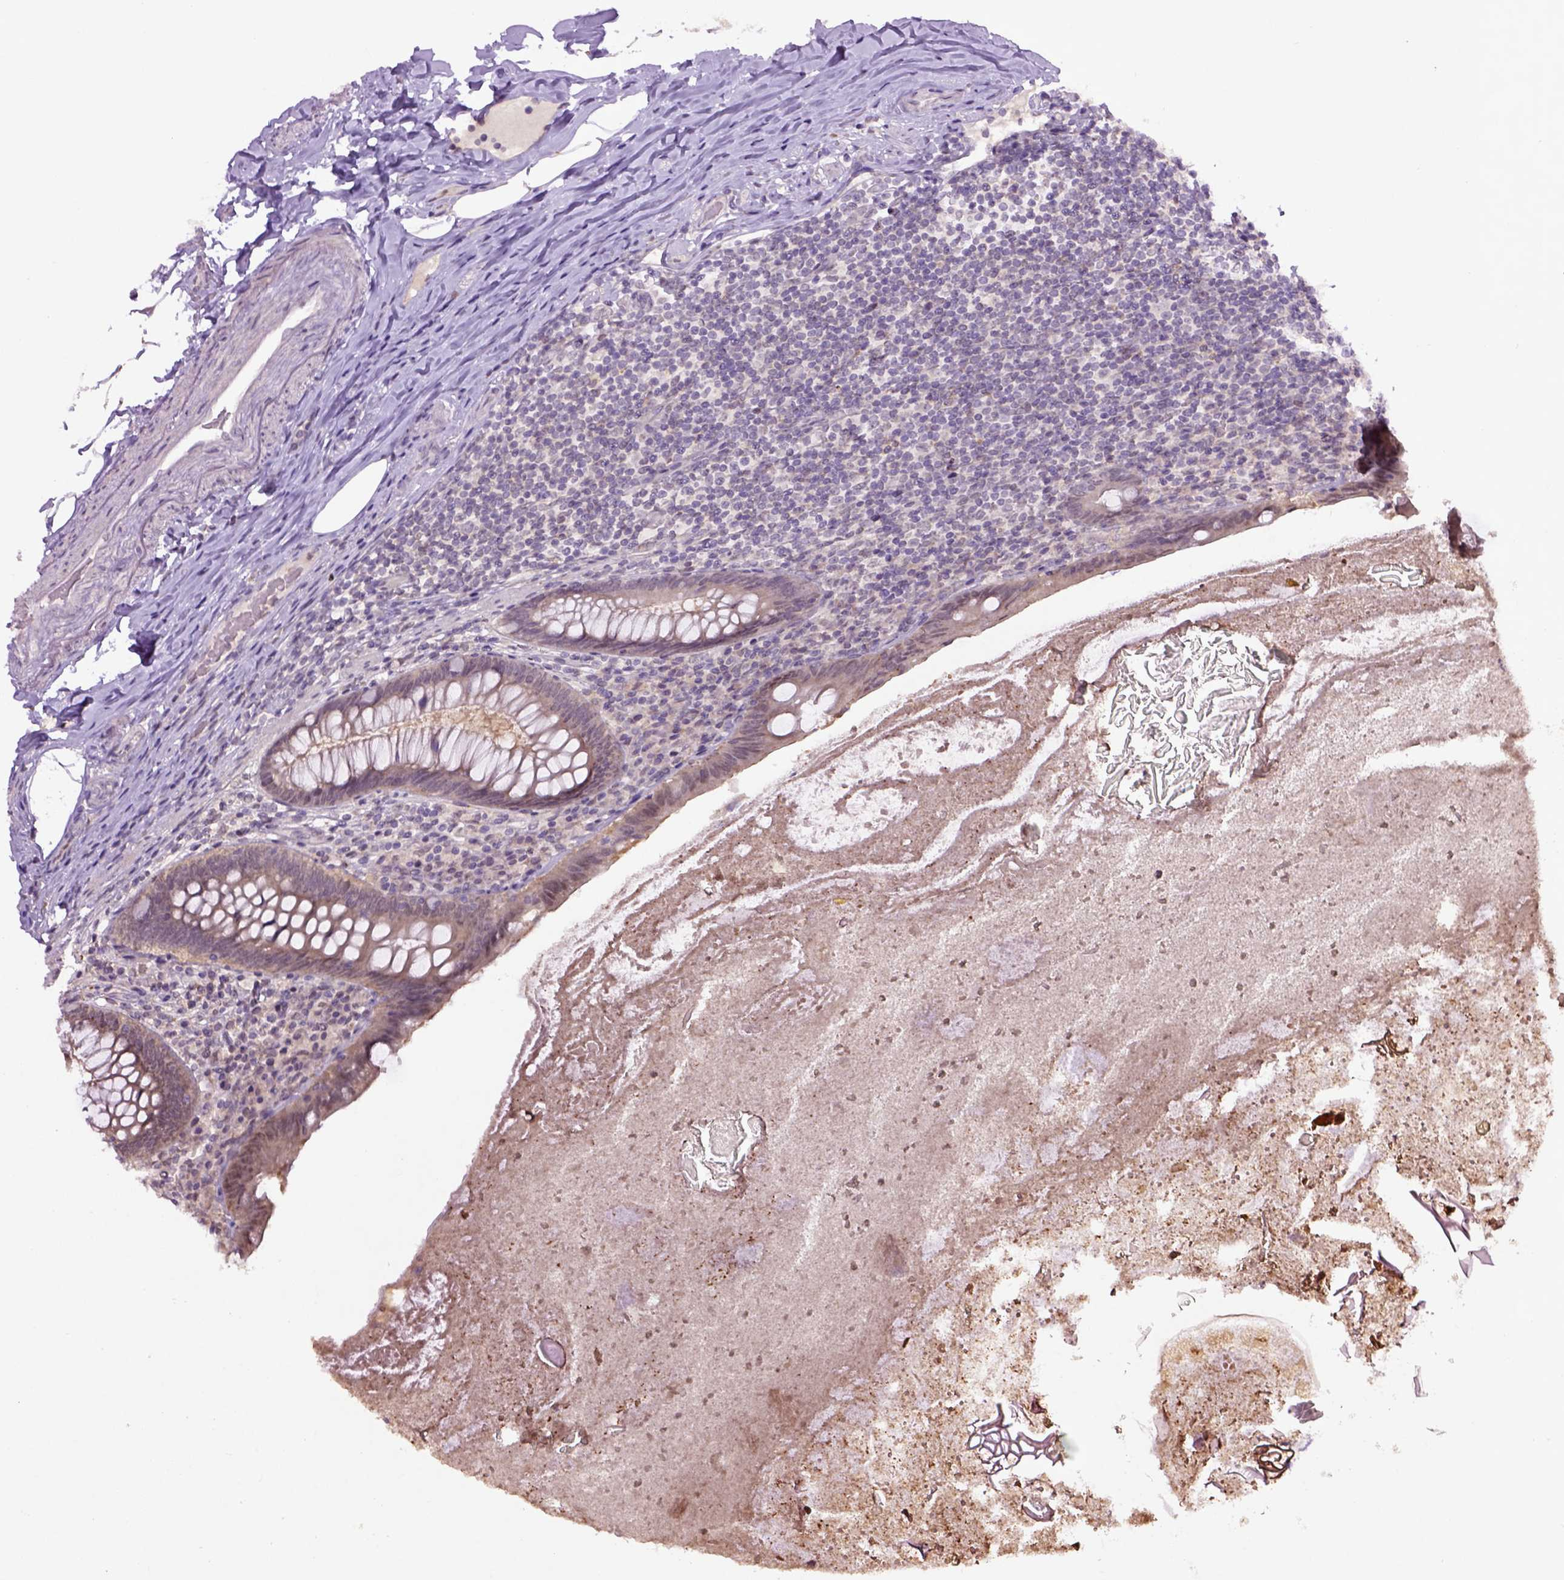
{"staining": {"intensity": "weak", "quantity": "25%-75%", "location": "cytoplasmic/membranous"}, "tissue": "appendix", "cell_type": "Glandular cells", "image_type": "normal", "snomed": [{"axis": "morphology", "description": "Normal tissue, NOS"}, {"axis": "topography", "description": "Appendix"}], "caption": "Protein staining of normal appendix demonstrates weak cytoplasmic/membranous staining in about 25%-75% of glandular cells. (brown staining indicates protein expression, while blue staining denotes nuclei).", "gene": "RAB43", "patient": {"sex": "male", "age": 47}}